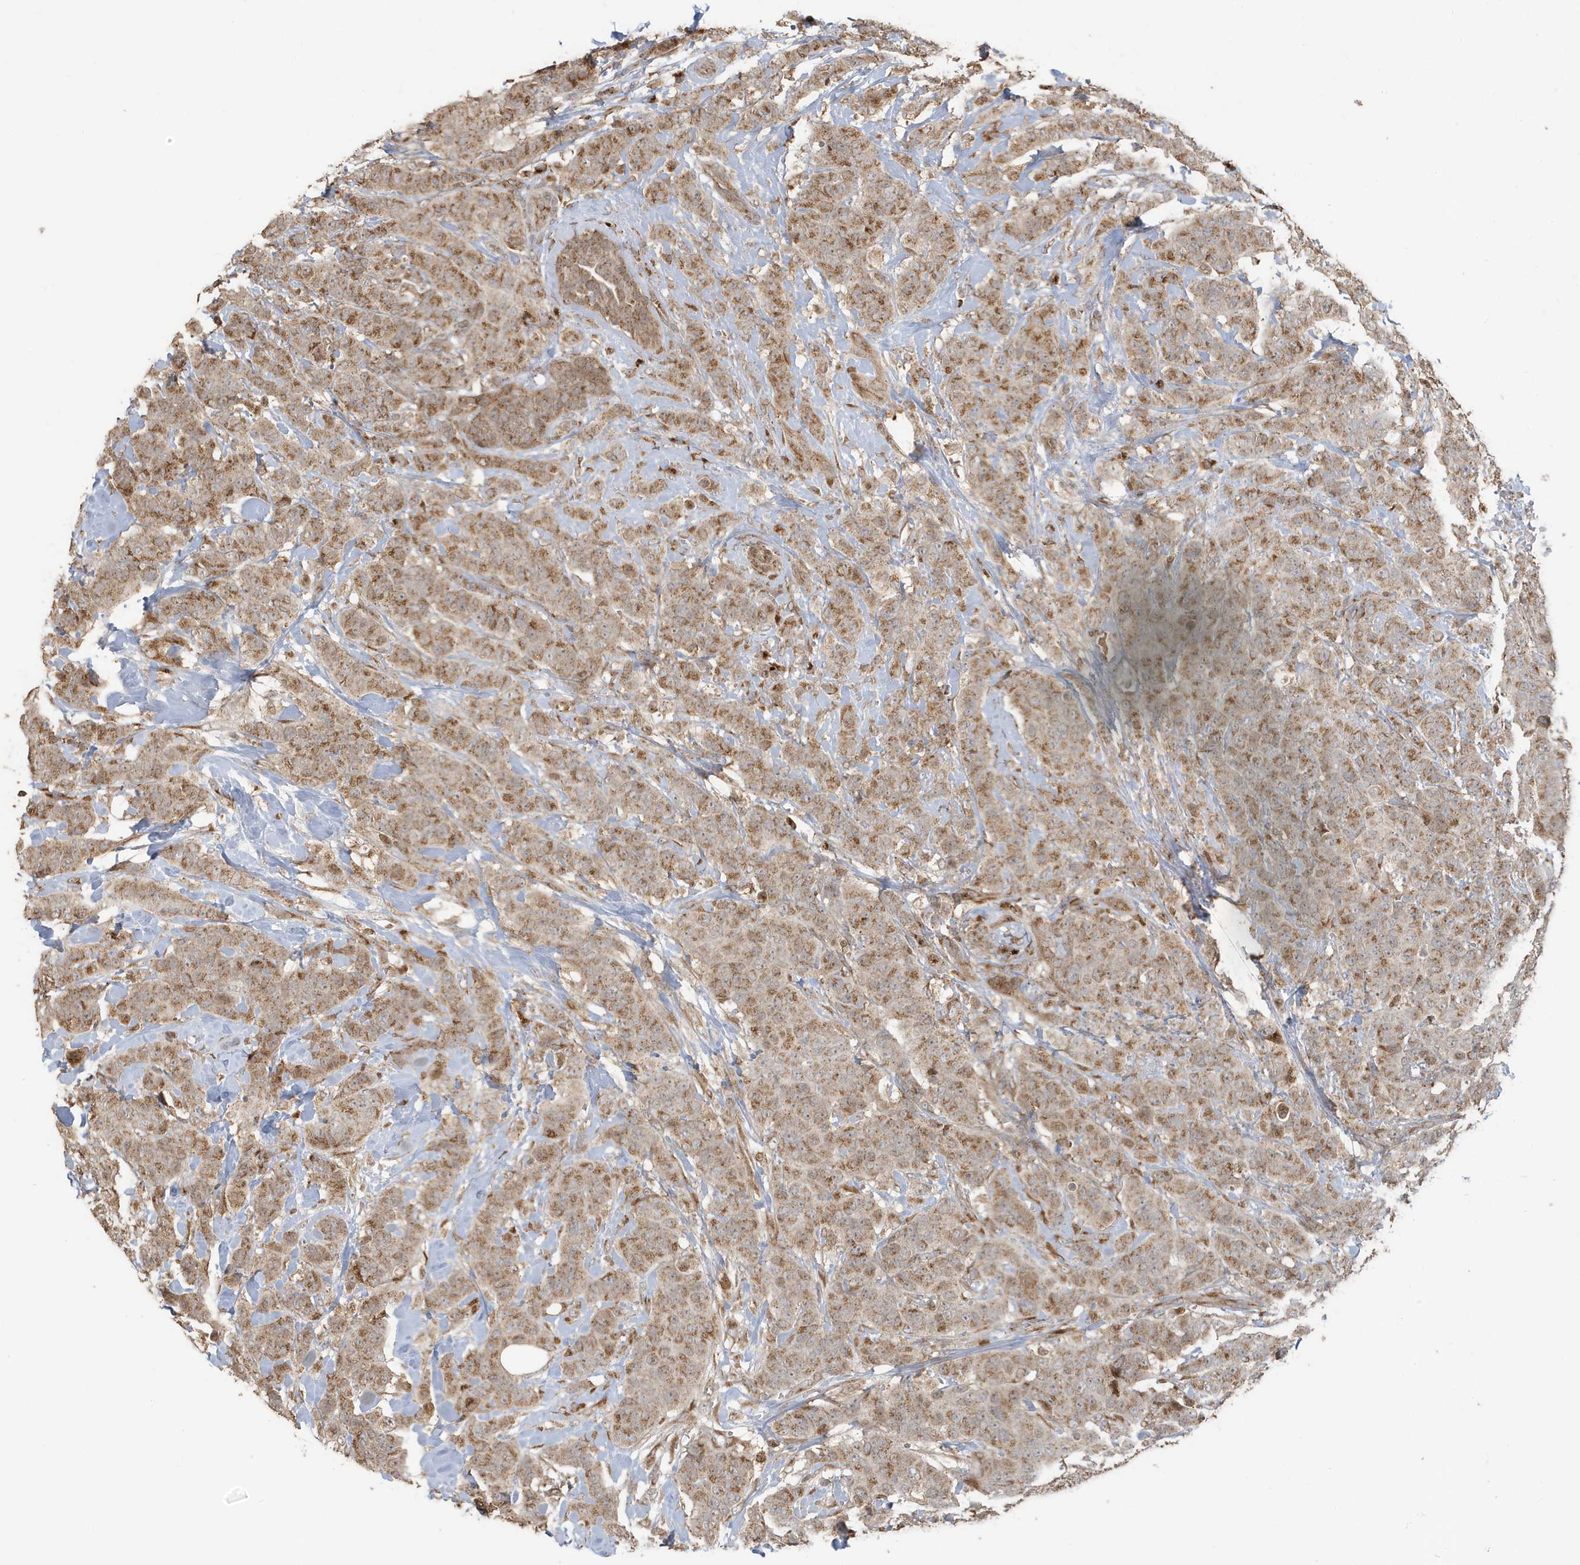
{"staining": {"intensity": "moderate", "quantity": ">75%", "location": "cytoplasmic/membranous"}, "tissue": "breast cancer", "cell_type": "Tumor cells", "image_type": "cancer", "snomed": [{"axis": "morphology", "description": "Normal tissue, NOS"}, {"axis": "morphology", "description": "Duct carcinoma"}, {"axis": "topography", "description": "Breast"}], "caption": "Breast cancer tissue reveals moderate cytoplasmic/membranous staining in approximately >75% of tumor cells Using DAB (3,3'-diaminobenzidine) (brown) and hematoxylin (blue) stains, captured at high magnification using brightfield microscopy.", "gene": "RER1", "patient": {"sex": "female", "age": 40}}